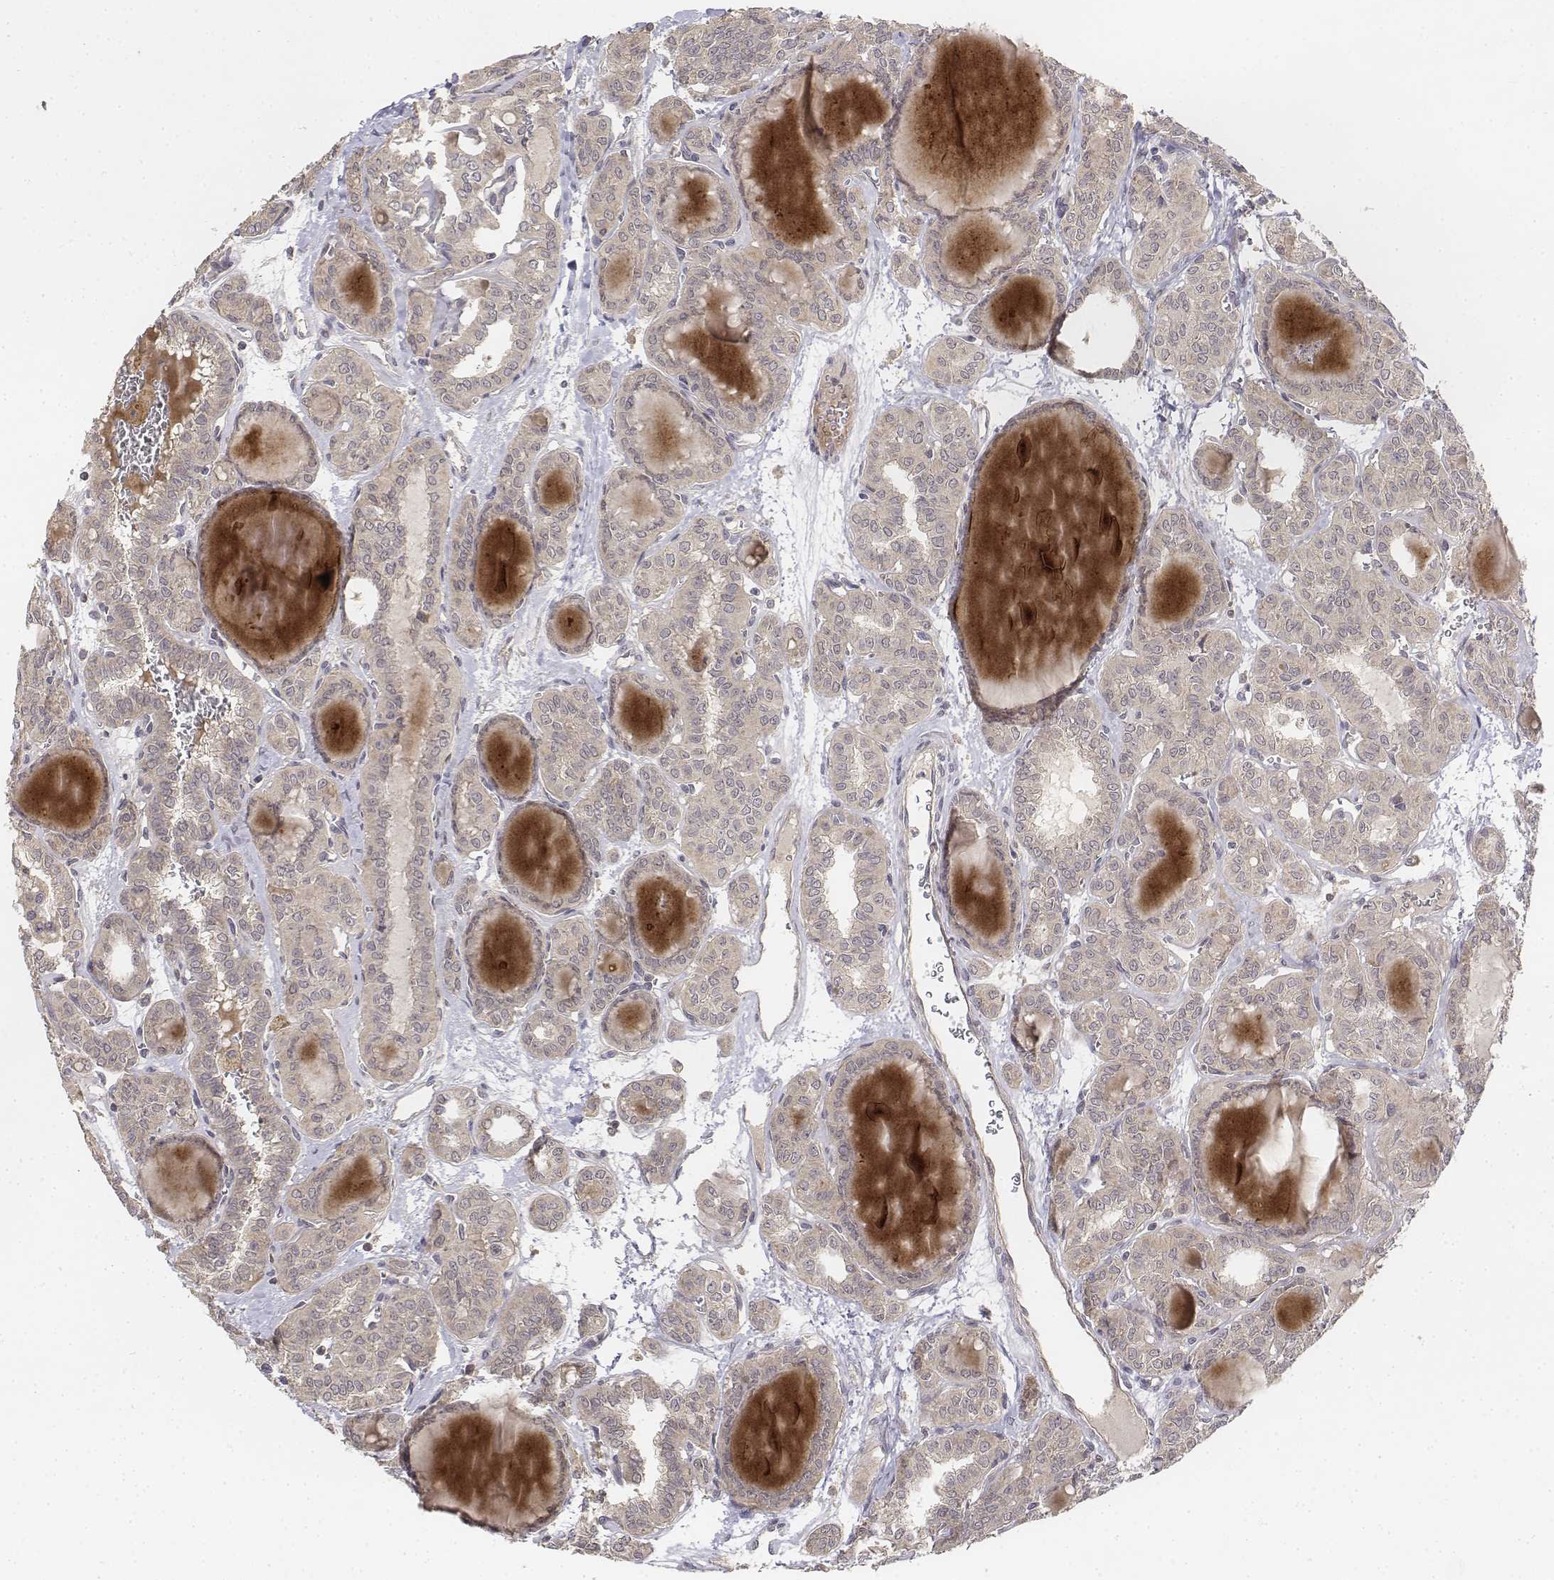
{"staining": {"intensity": "moderate", "quantity": "25%-75%", "location": "cytoplasmic/membranous"}, "tissue": "thyroid cancer", "cell_type": "Tumor cells", "image_type": "cancer", "snomed": [{"axis": "morphology", "description": "Papillary adenocarcinoma, NOS"}, {"axis": "topography", "description": "Thyroid gland"}], "caption": "Papillary adenocarcinoma (thyroid) tissue shows moderate cytoplasmic/membranous staining in about 25%-75% of tumor cells, visualized by immunohistochemistry.", "gene": "FBXO21", "patient": {"sex": "female", "age": 41}}